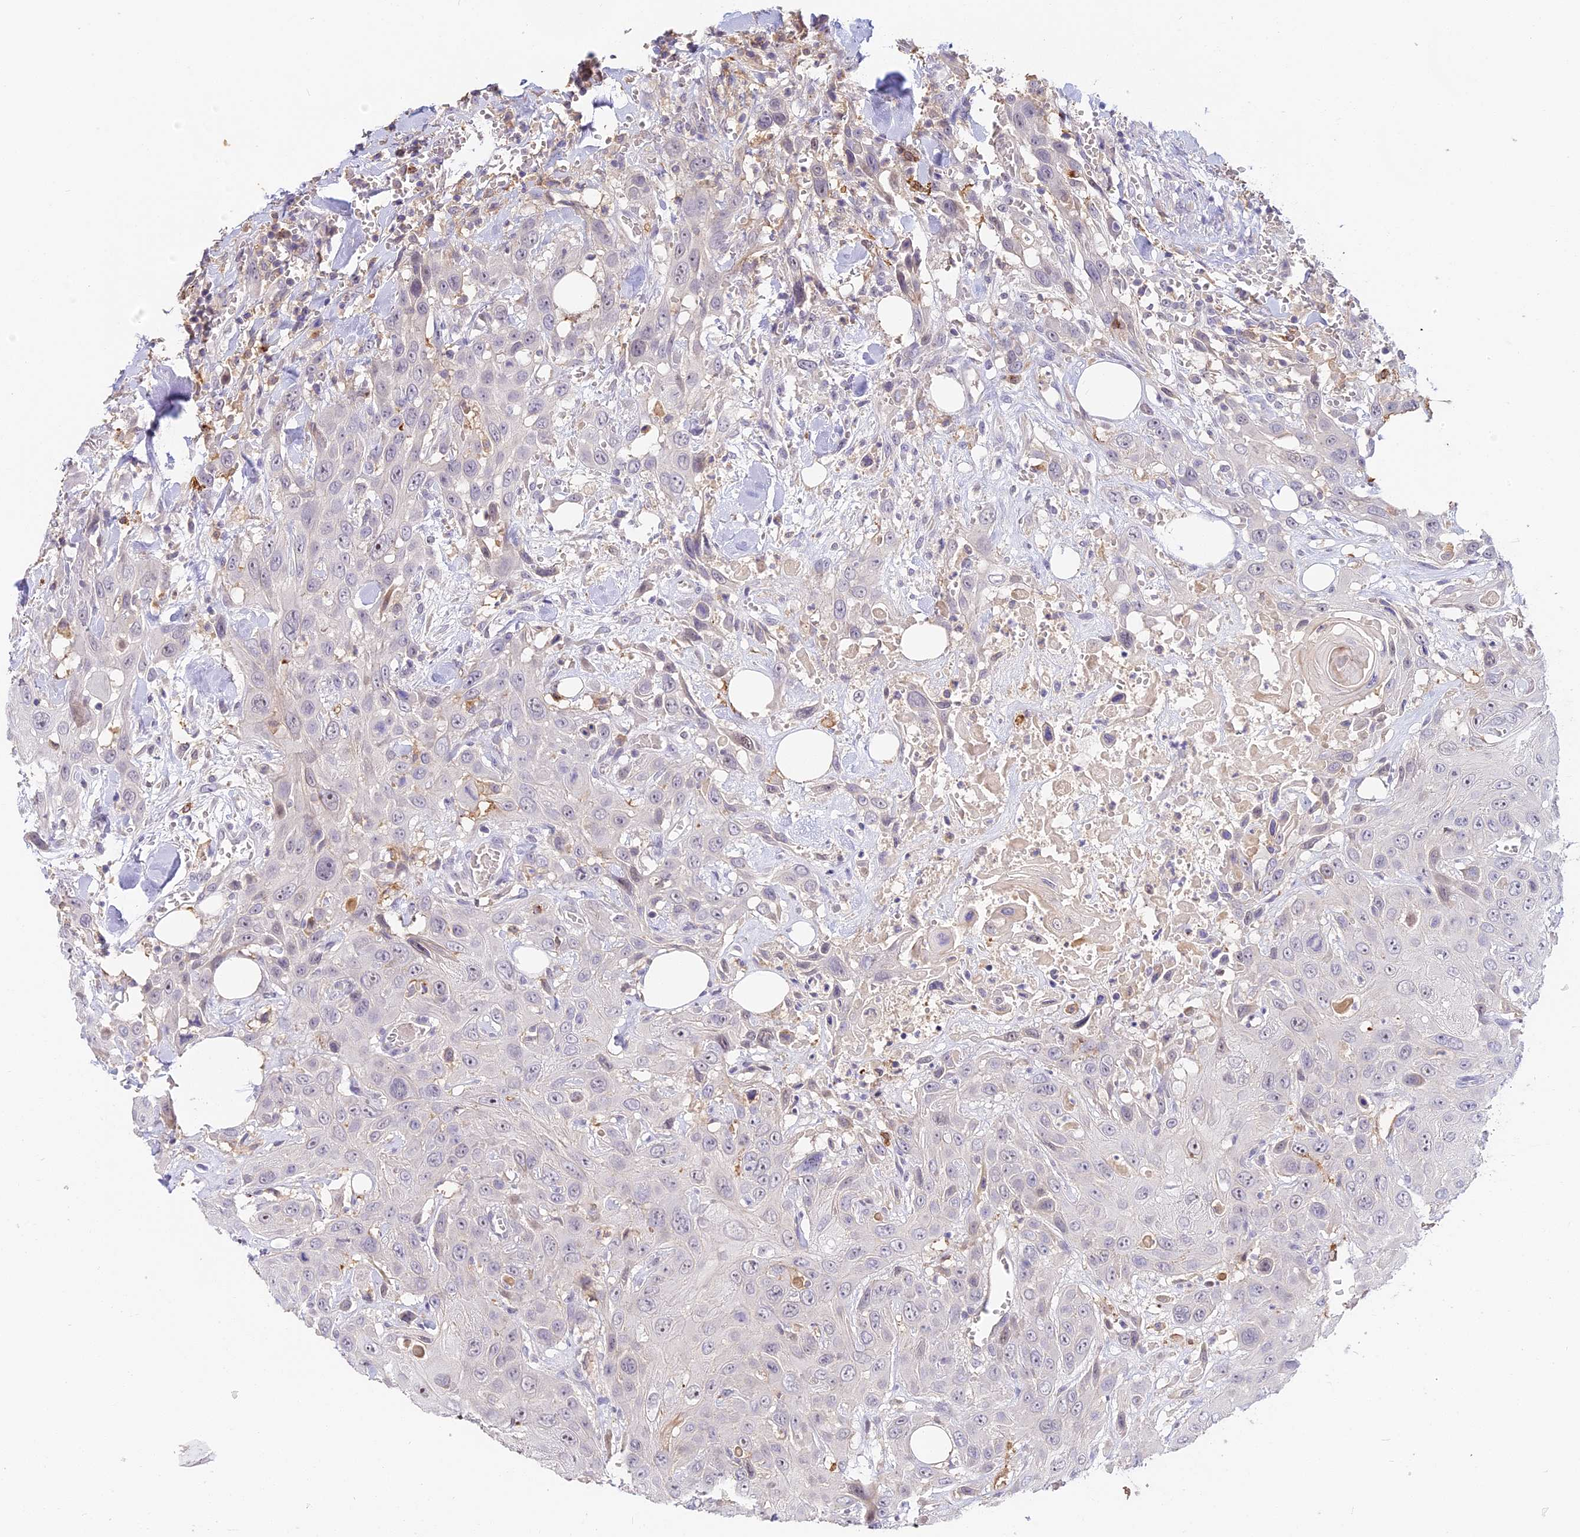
{"staining": {"intensity": "negative", "quantity": "none", "location": "none"}, "tissue": "head and neck cancer", "cell_type": "Tumor cells", "image_type": "cancer", "snomed": [{"axis": "morphology", "description": "Squamous cell carcinoma, NOS"}, {"axis": "topography", "description": "Head-Neck"}], "caption": "A histopathology image of human head and neck cancer is negative for staining in tumor cells.", "gene": "NOD2", "patient": {"sex": "male", "age": 81}}